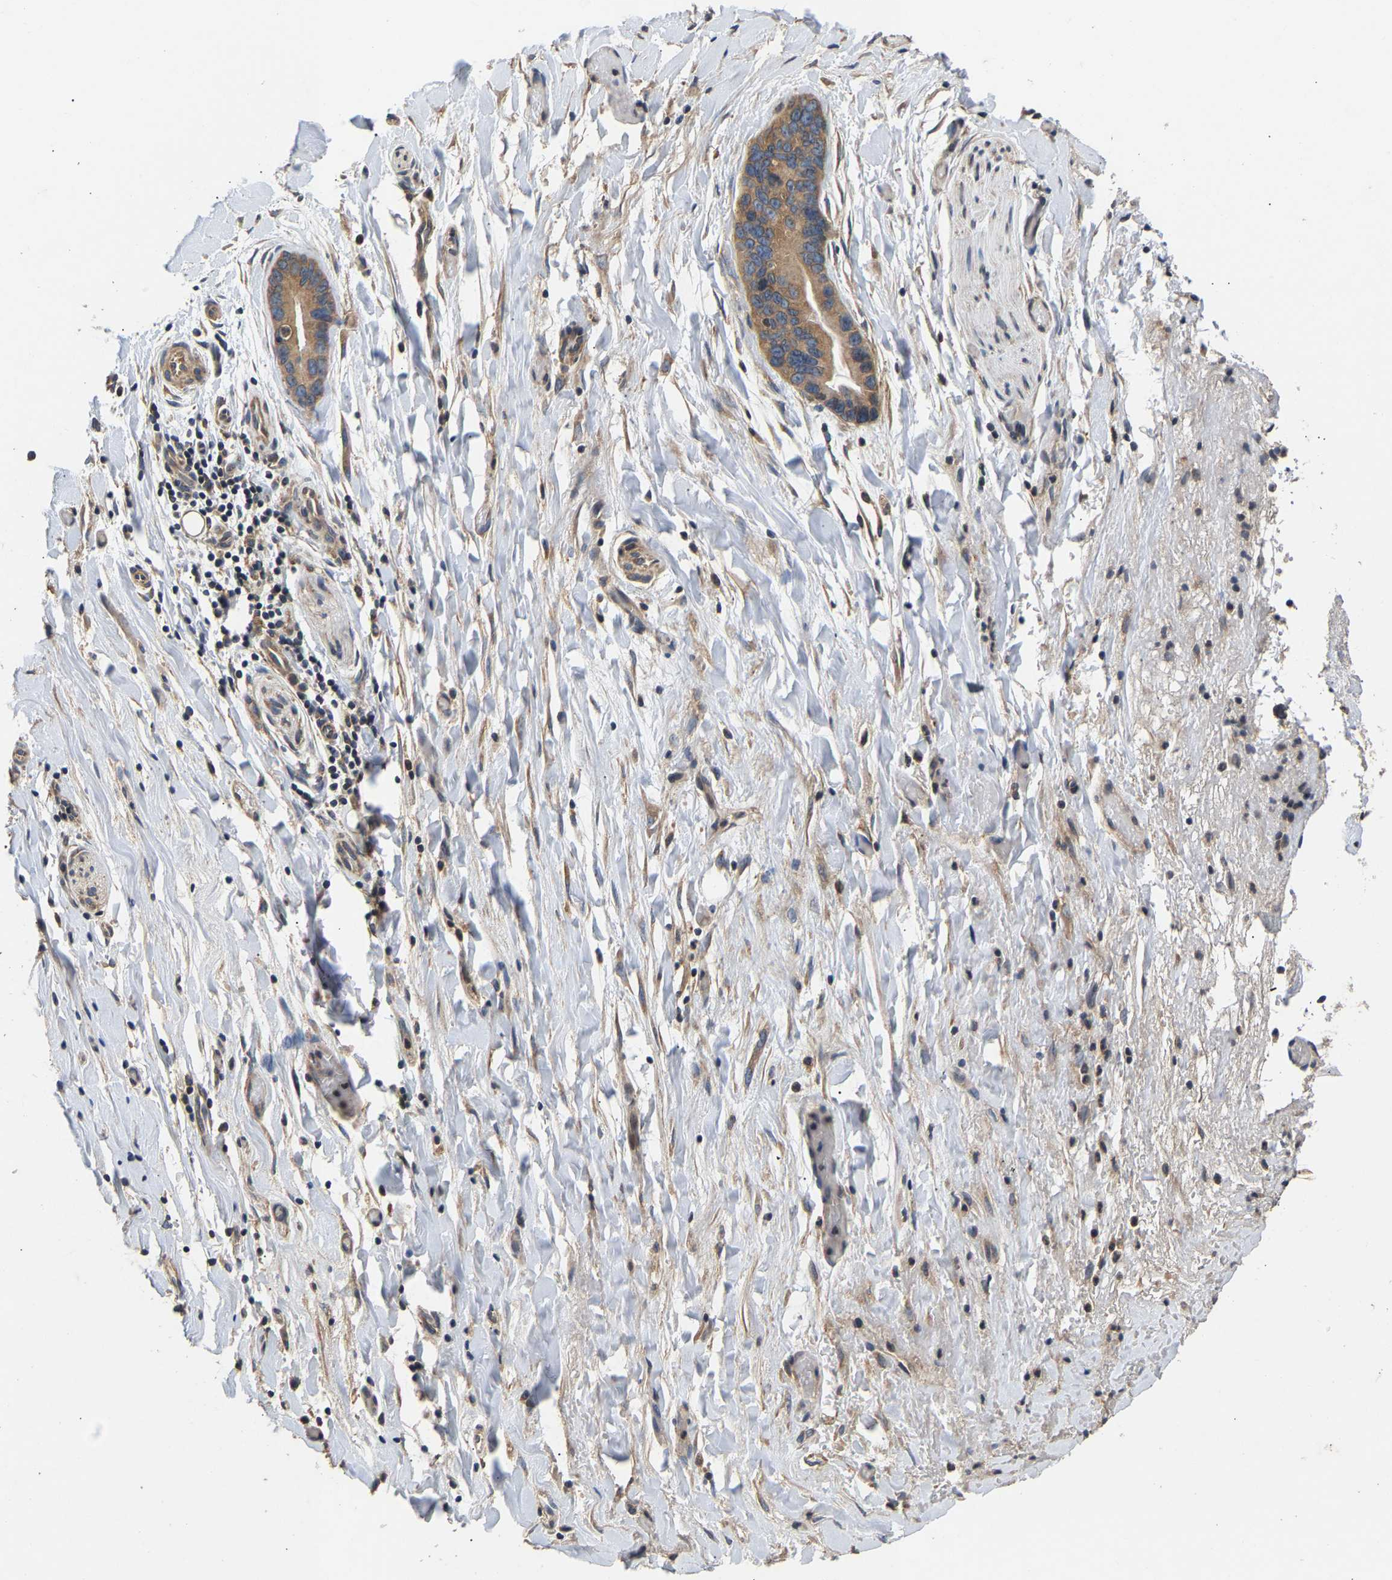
{"staining": {"intensity": "moderate", "quantity": ">75%", "location": "cytoplasmic/membranous"}, "tissue": "liver cancer", "cell_type": "Tumor cells", "image_type": "cancer", "snomed": [{"axis": "morphology", "description": "Cholangiocarcinoma"}, {"axis": "topography", "description": "Liver"}], "caption": "Protein staining reveals moderate cytoplasmic/membranous staining in about >75% of tumor cells in cholangiocarcinoma (liver).", "gene": "AIMP2", "patient": {"sex": "female", "age": 55}}